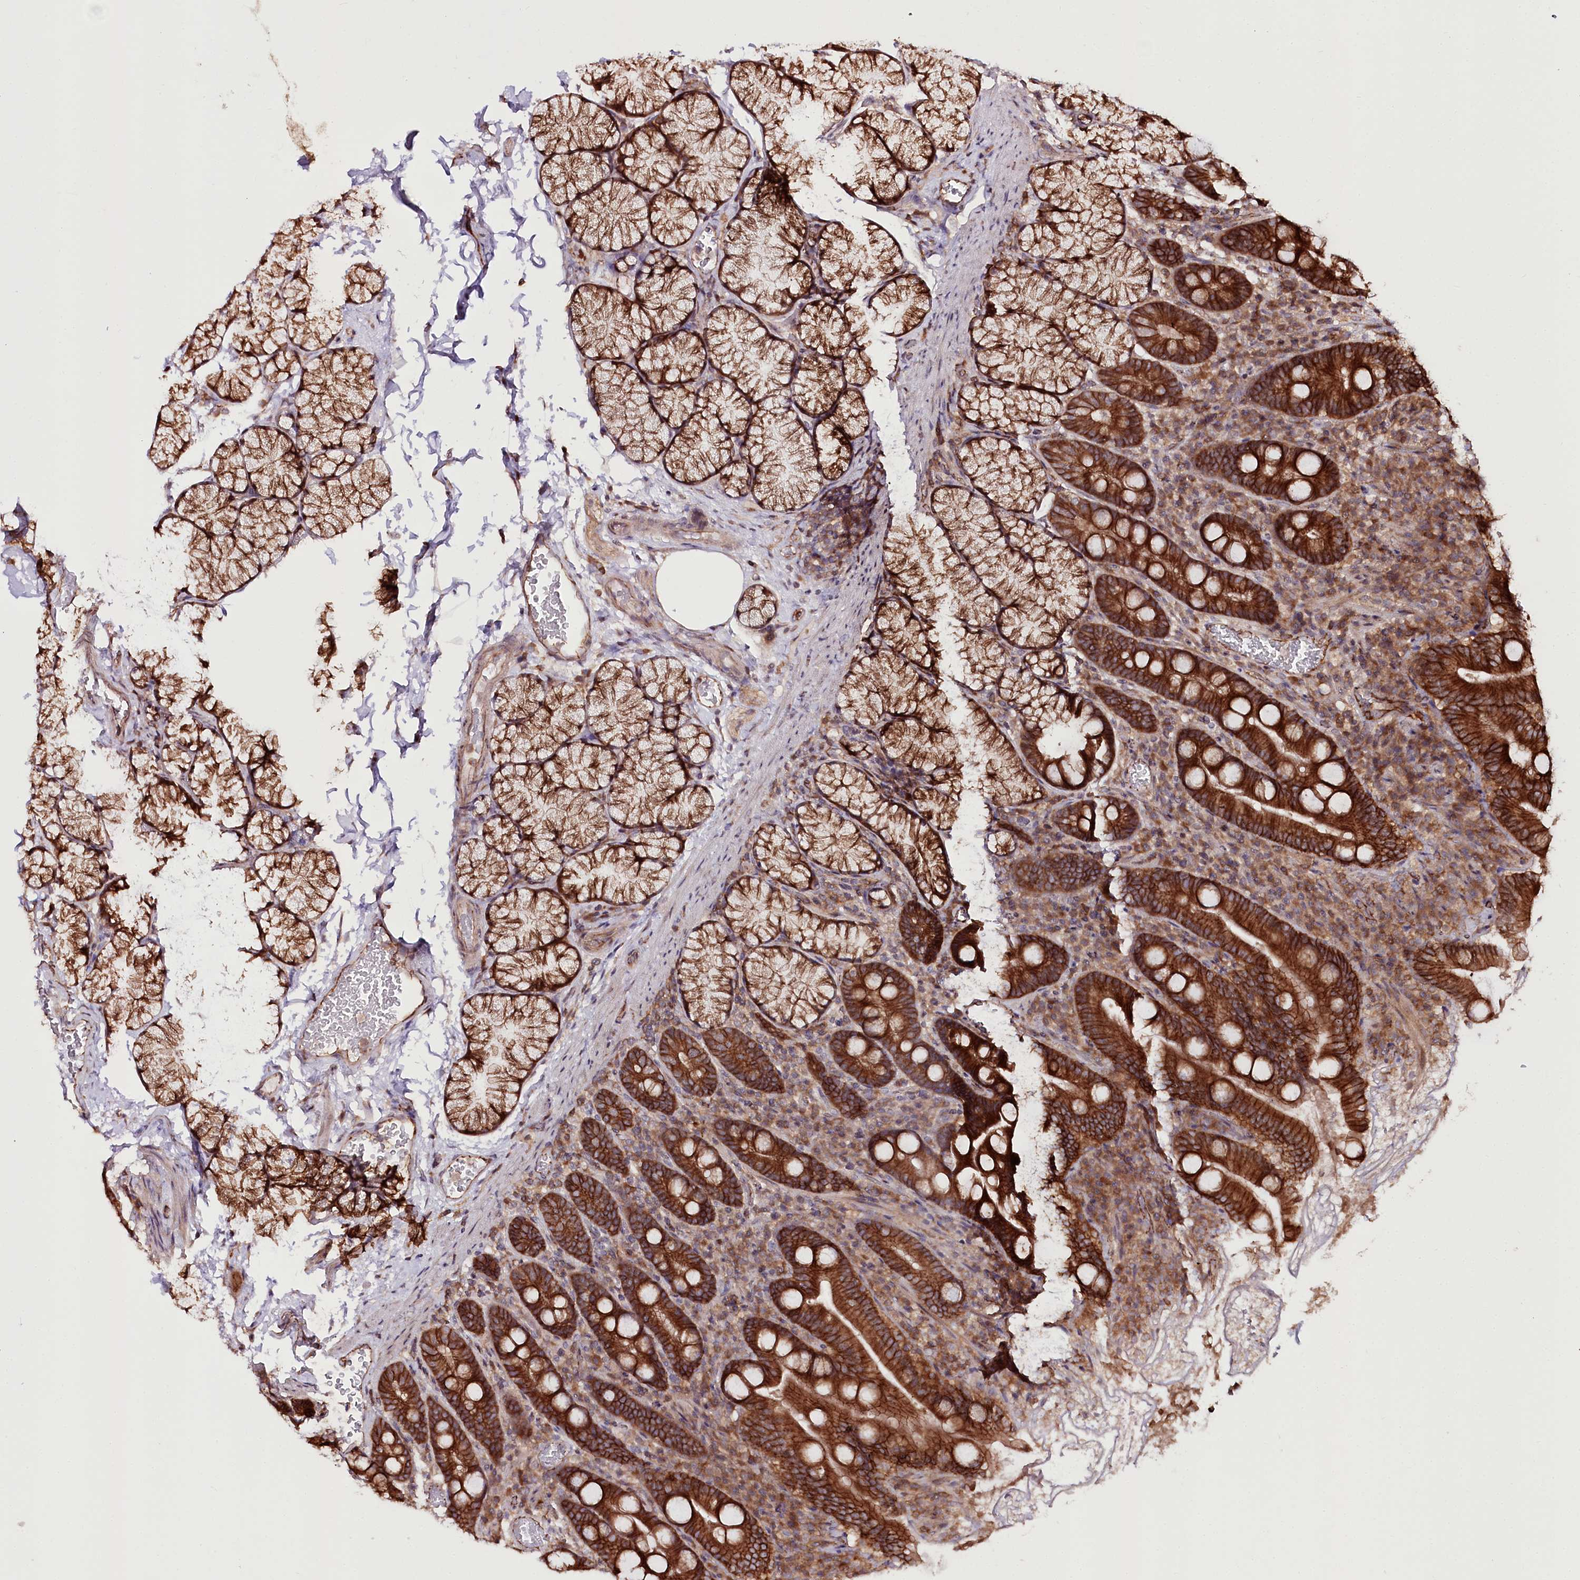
{"staining": {"intensity": "strong", "quantity": ">75%", "location": "cytoplasmic/membranous"}, "tissue": "duodenum", "cell_type": "Glandular cells", "image_type": "normal", "snomed": [{"axis": "morphology", "description": "Normal tissue, NOS"}, {"axis": "topography", "description": "Duodenum"}], "caption": "Duodenum stained for a protein exhibits strong cytoplasmic/membranous positivity in glandular cells. The staining was performed using DAB to visualize the protein expression in brown, while the nuclei were stained in blue with hematoxylin (Magnification: 20x).", "gene": "DHX29", "patient": {"sex": "male", "age": 35}}